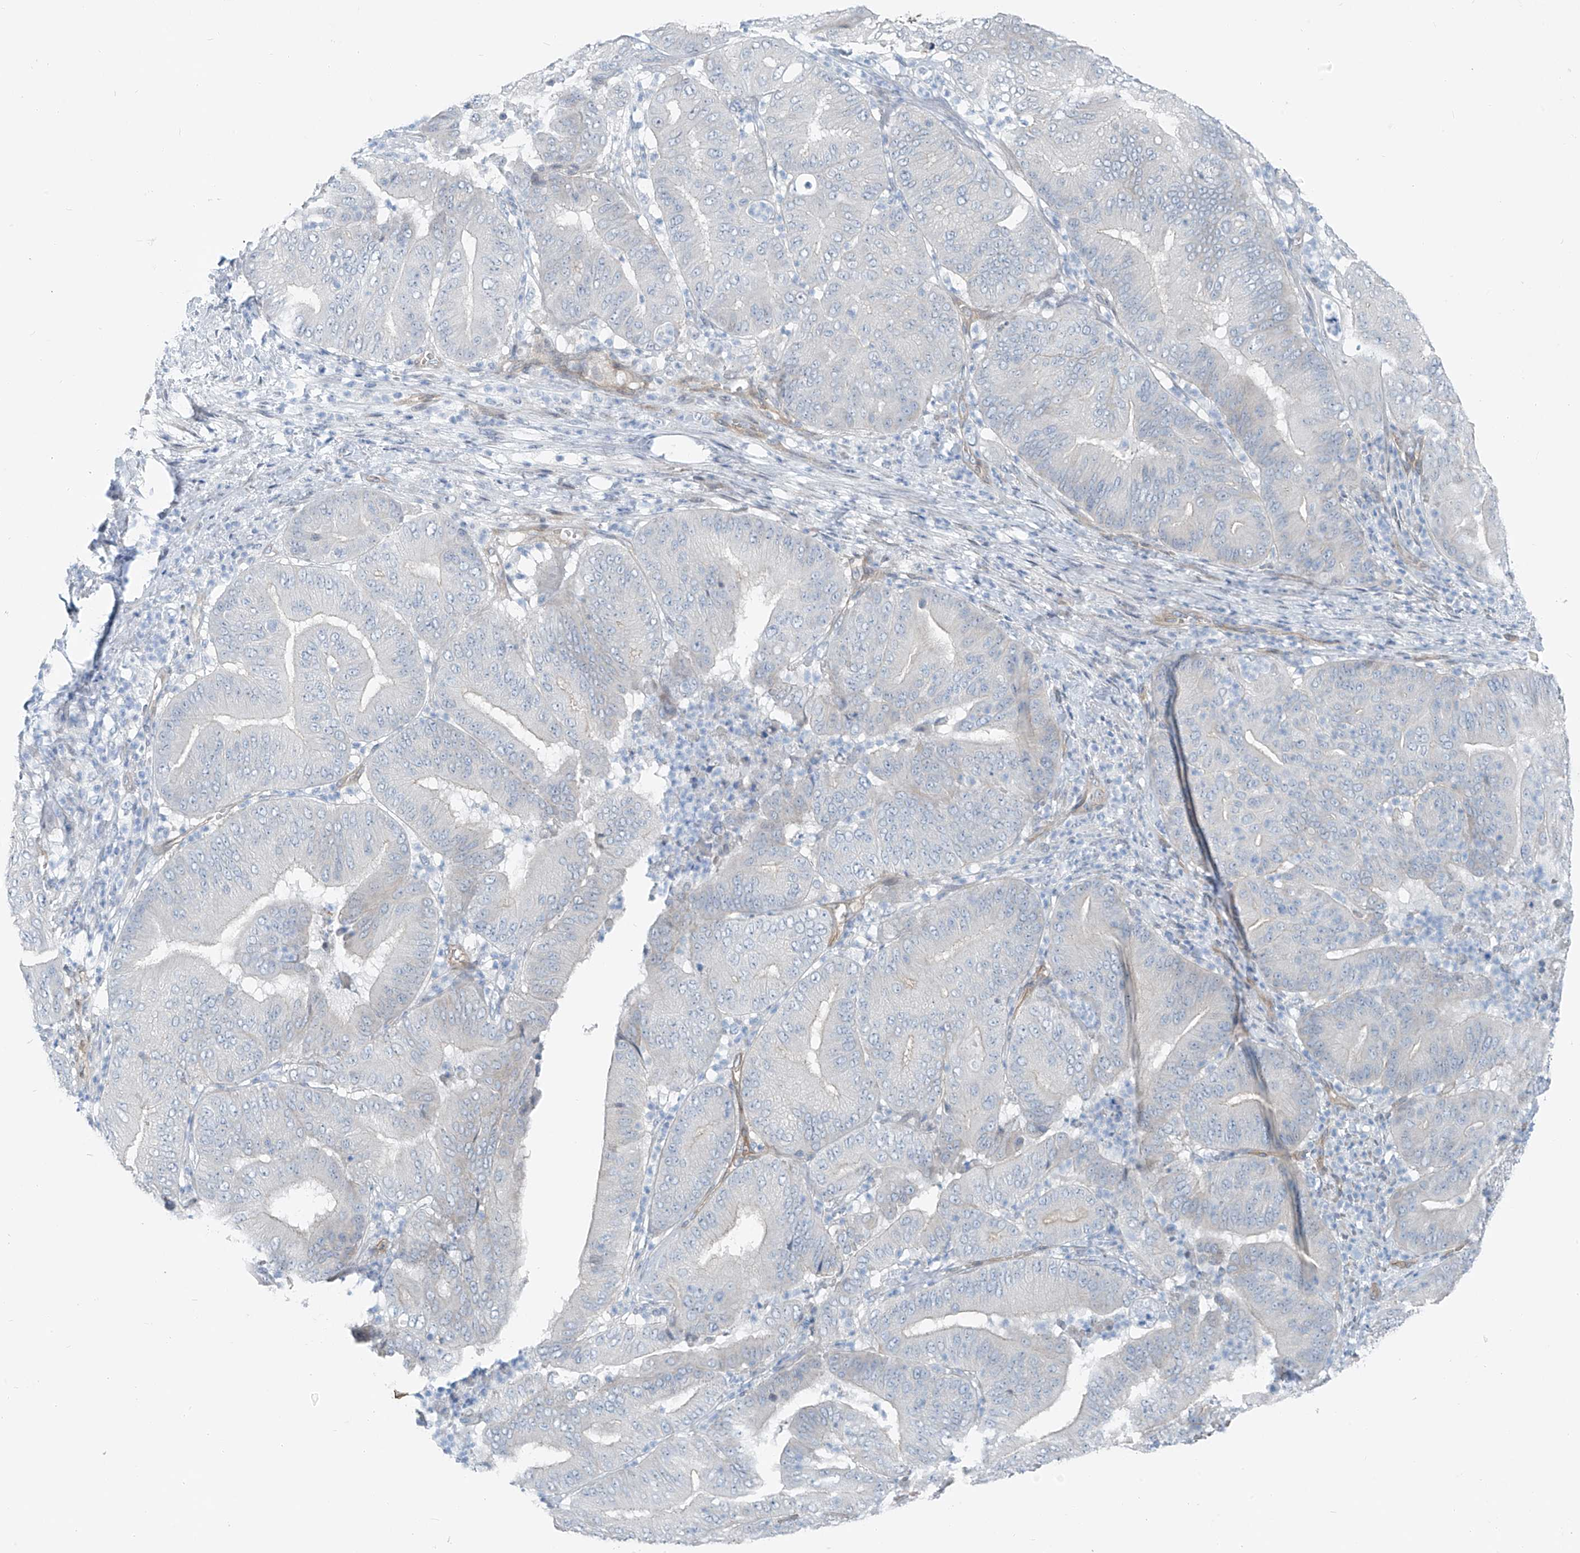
{"staining": {"intensity": "negative", "quantity": "none", "location": "none"}, "tissue": "pancreatic cancer", "cell_type": "Tumor cells", "image_type": "cancer", "snomed": [{"axis": "morphology", "description": "Adenocarcinoma, NOS"}, {"axis": "topography", "description": "Pancreas"}], "caption": "Immunohistochemistry (IHC) image of human adenocarcinoma (pancreatic) stained for a protein (brown), which demonstrates no expression in tumor cells.", "gene": "TNS2", "patient": {"sex": "female", "age": 77}}